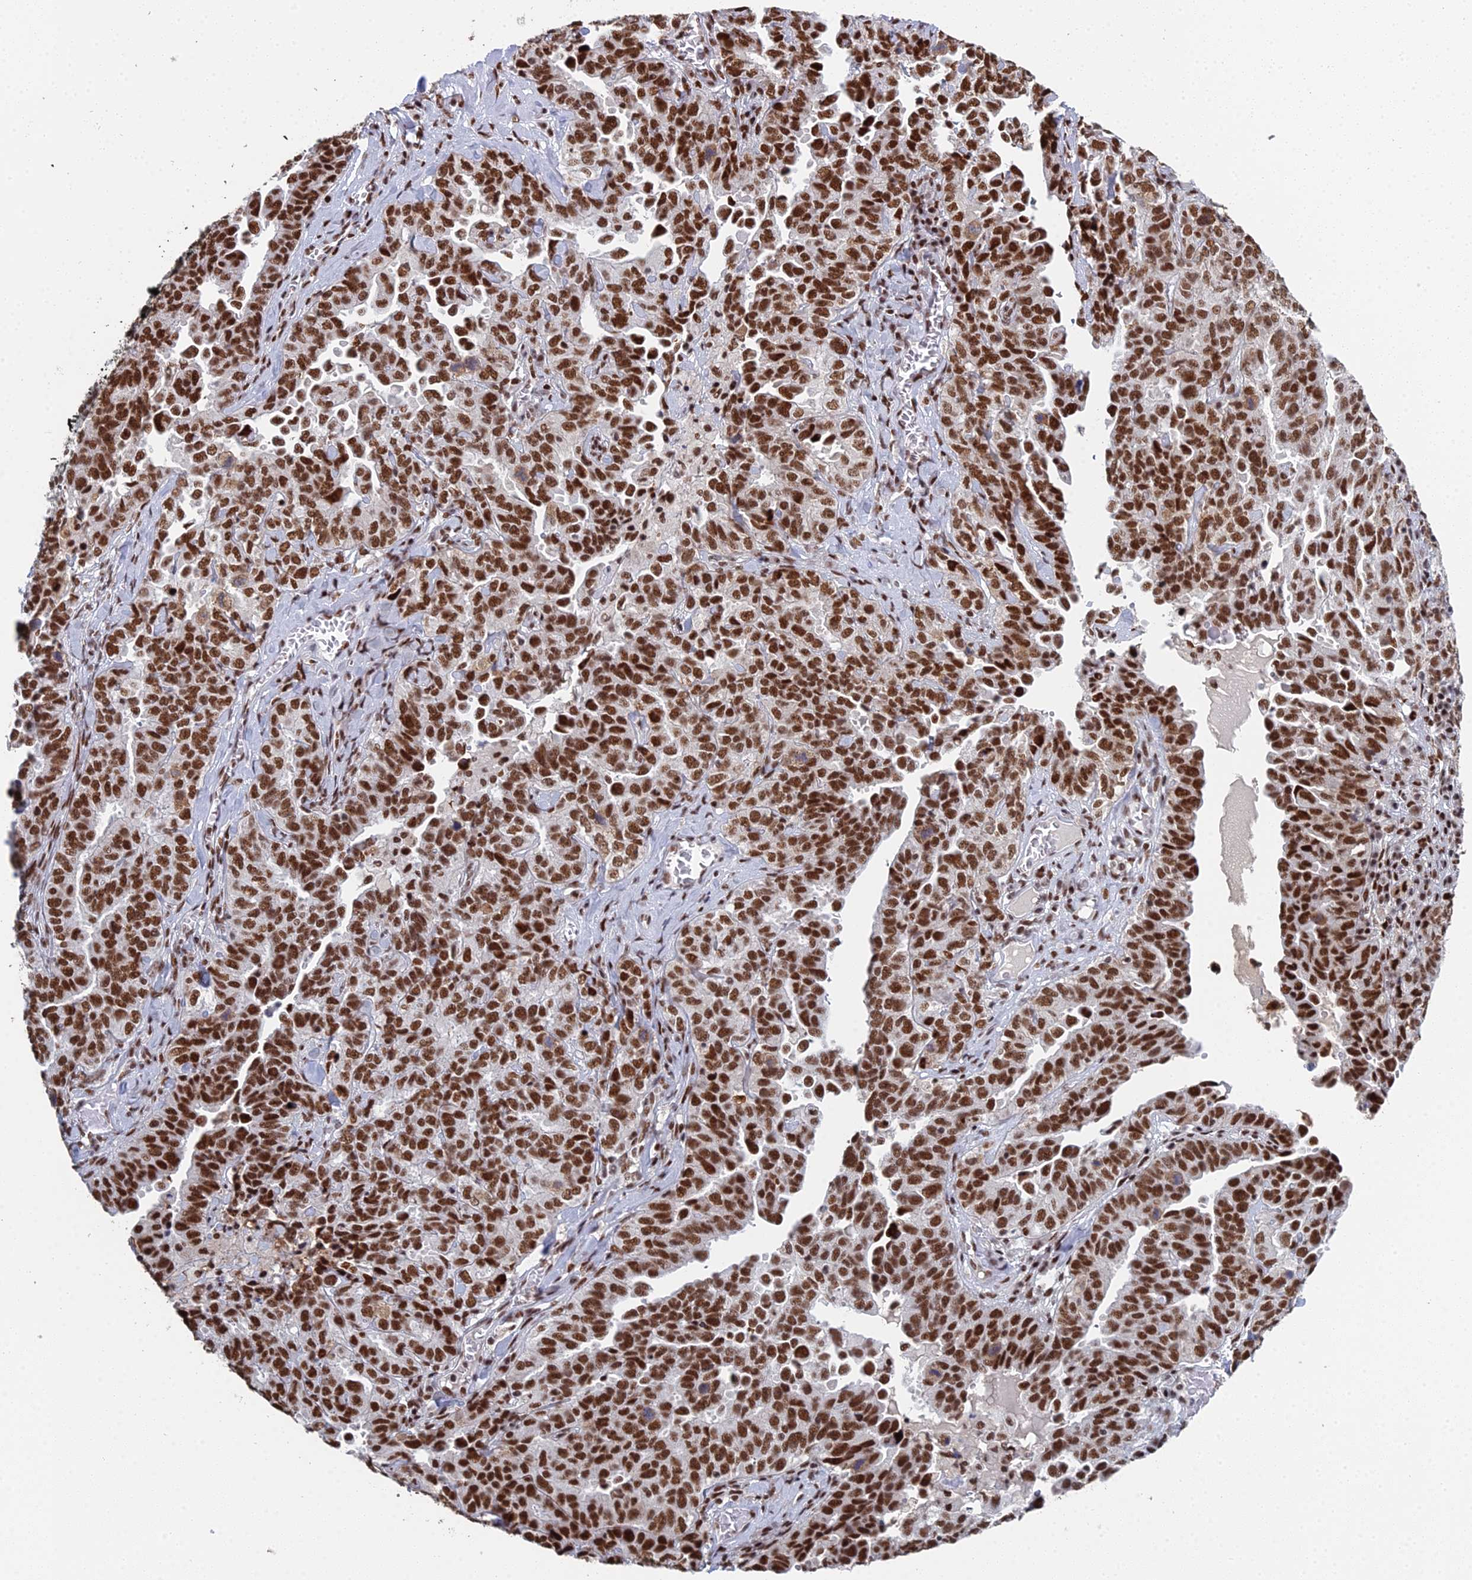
{"staining": {"intensity": "strong", "quantity": ">75%", "location": "nuclear"}, "tissue": "ovarian cancer", "cell_type": "Tumor cells", "image_type": "cancer", "snomed": [{"axis": "morphology", "description": "Carcinoma, endometroid"}, {"axis": "topography", "description": "Ovary"}], "caption": "High-power microscopy captured an immunohistochemistry histopathology image of ovarian cancer (endometroid carcinoma), revealing strong nuclear positivity in approximately >75% of tumor cells.", "gene": "SF3B3", "patient": {"sex": "female", "age": 62}}